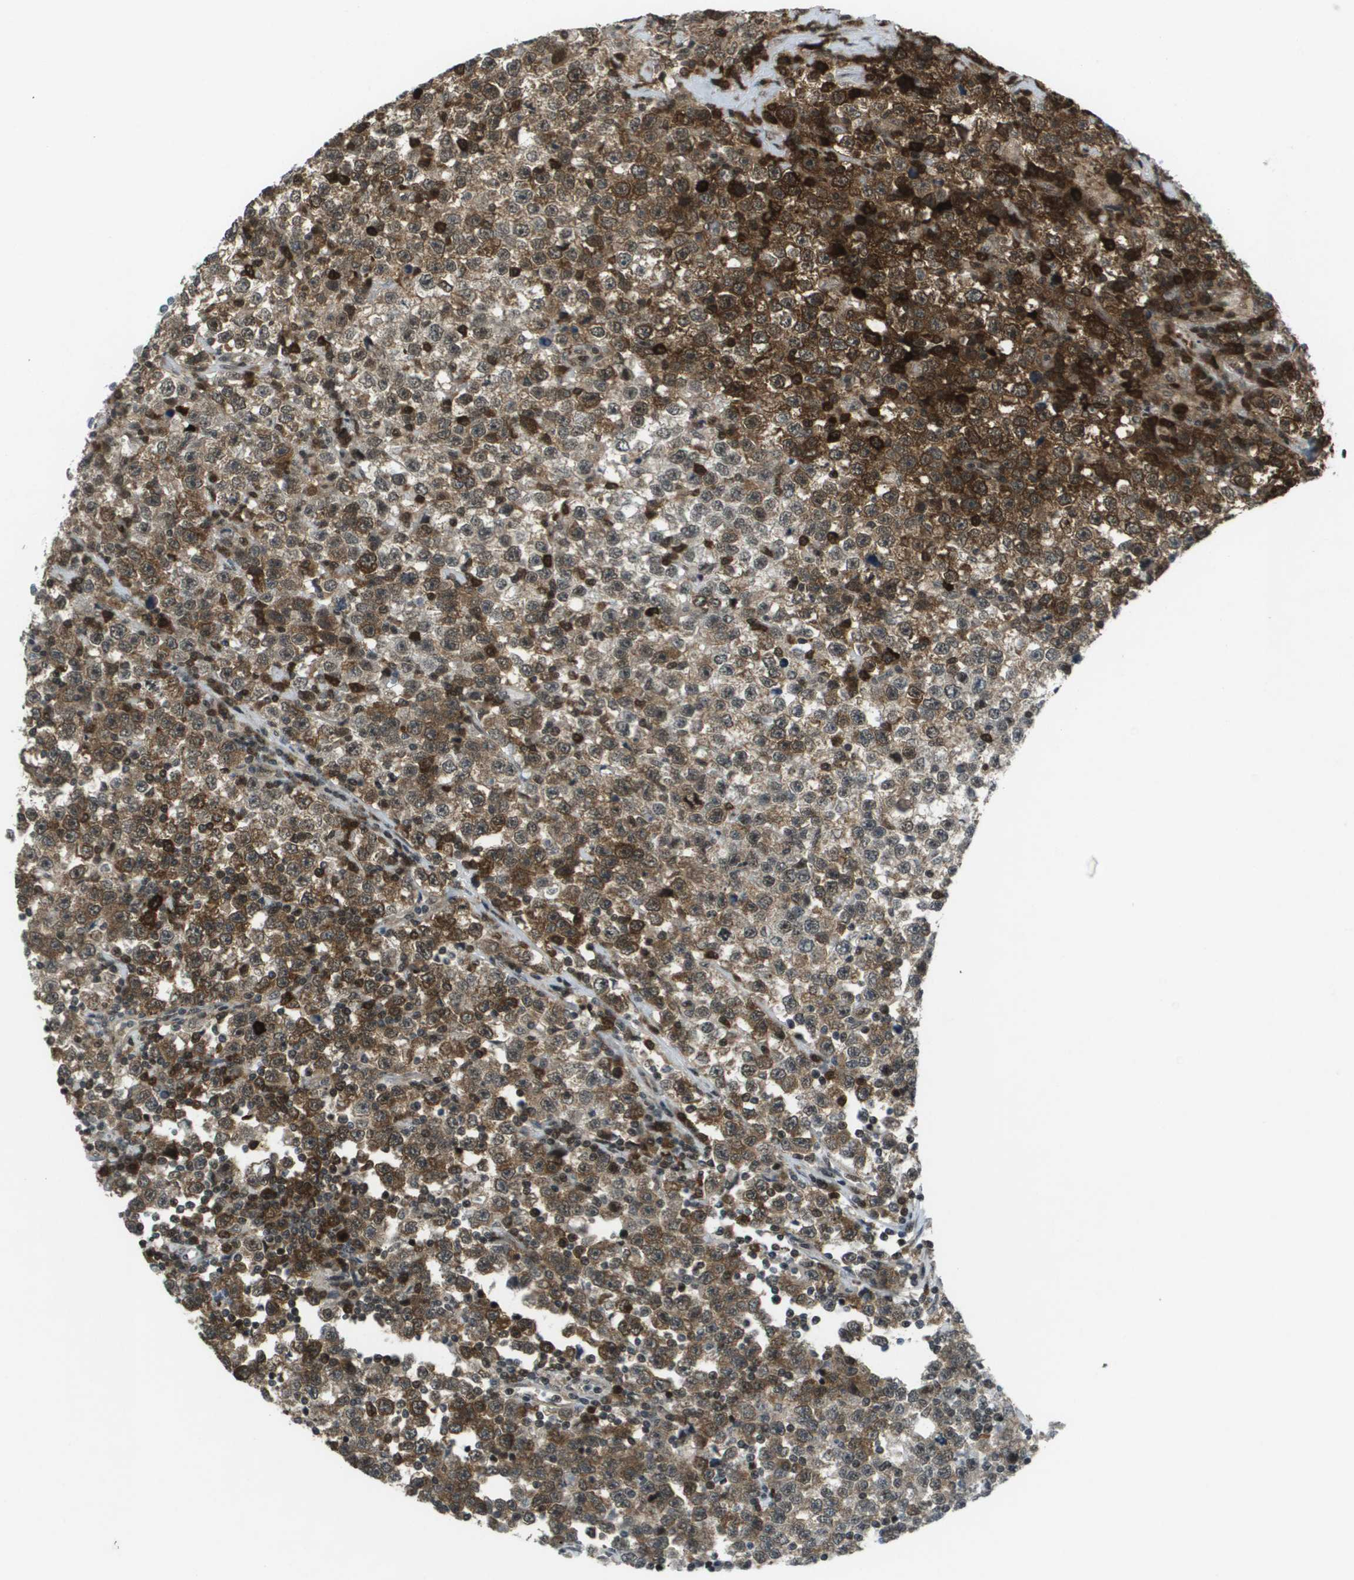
{"staining": {"intensity": "moderate", "quantity": ">75%", "location": "cytoplasmic/membranous,nuclear"}, "tissue": "testis cancer", "cell_type": "Tumor cells", "image_type": "cancer", "snomed": [{"axis": "morphology", "description": "Seminoma, NOS"}, {"axis": "topography", "description": "Testis"}], "caption": "Immunohistochemical staining of testis seminoma reveals moderate cytoplasmic/membranous and nuclear protein staining in approximately >75% of tumor cells. (IHC, brightfield microscopy, high magnification).", "gene": "IRF7", "patient": {"sex": "male", "age": 43}}